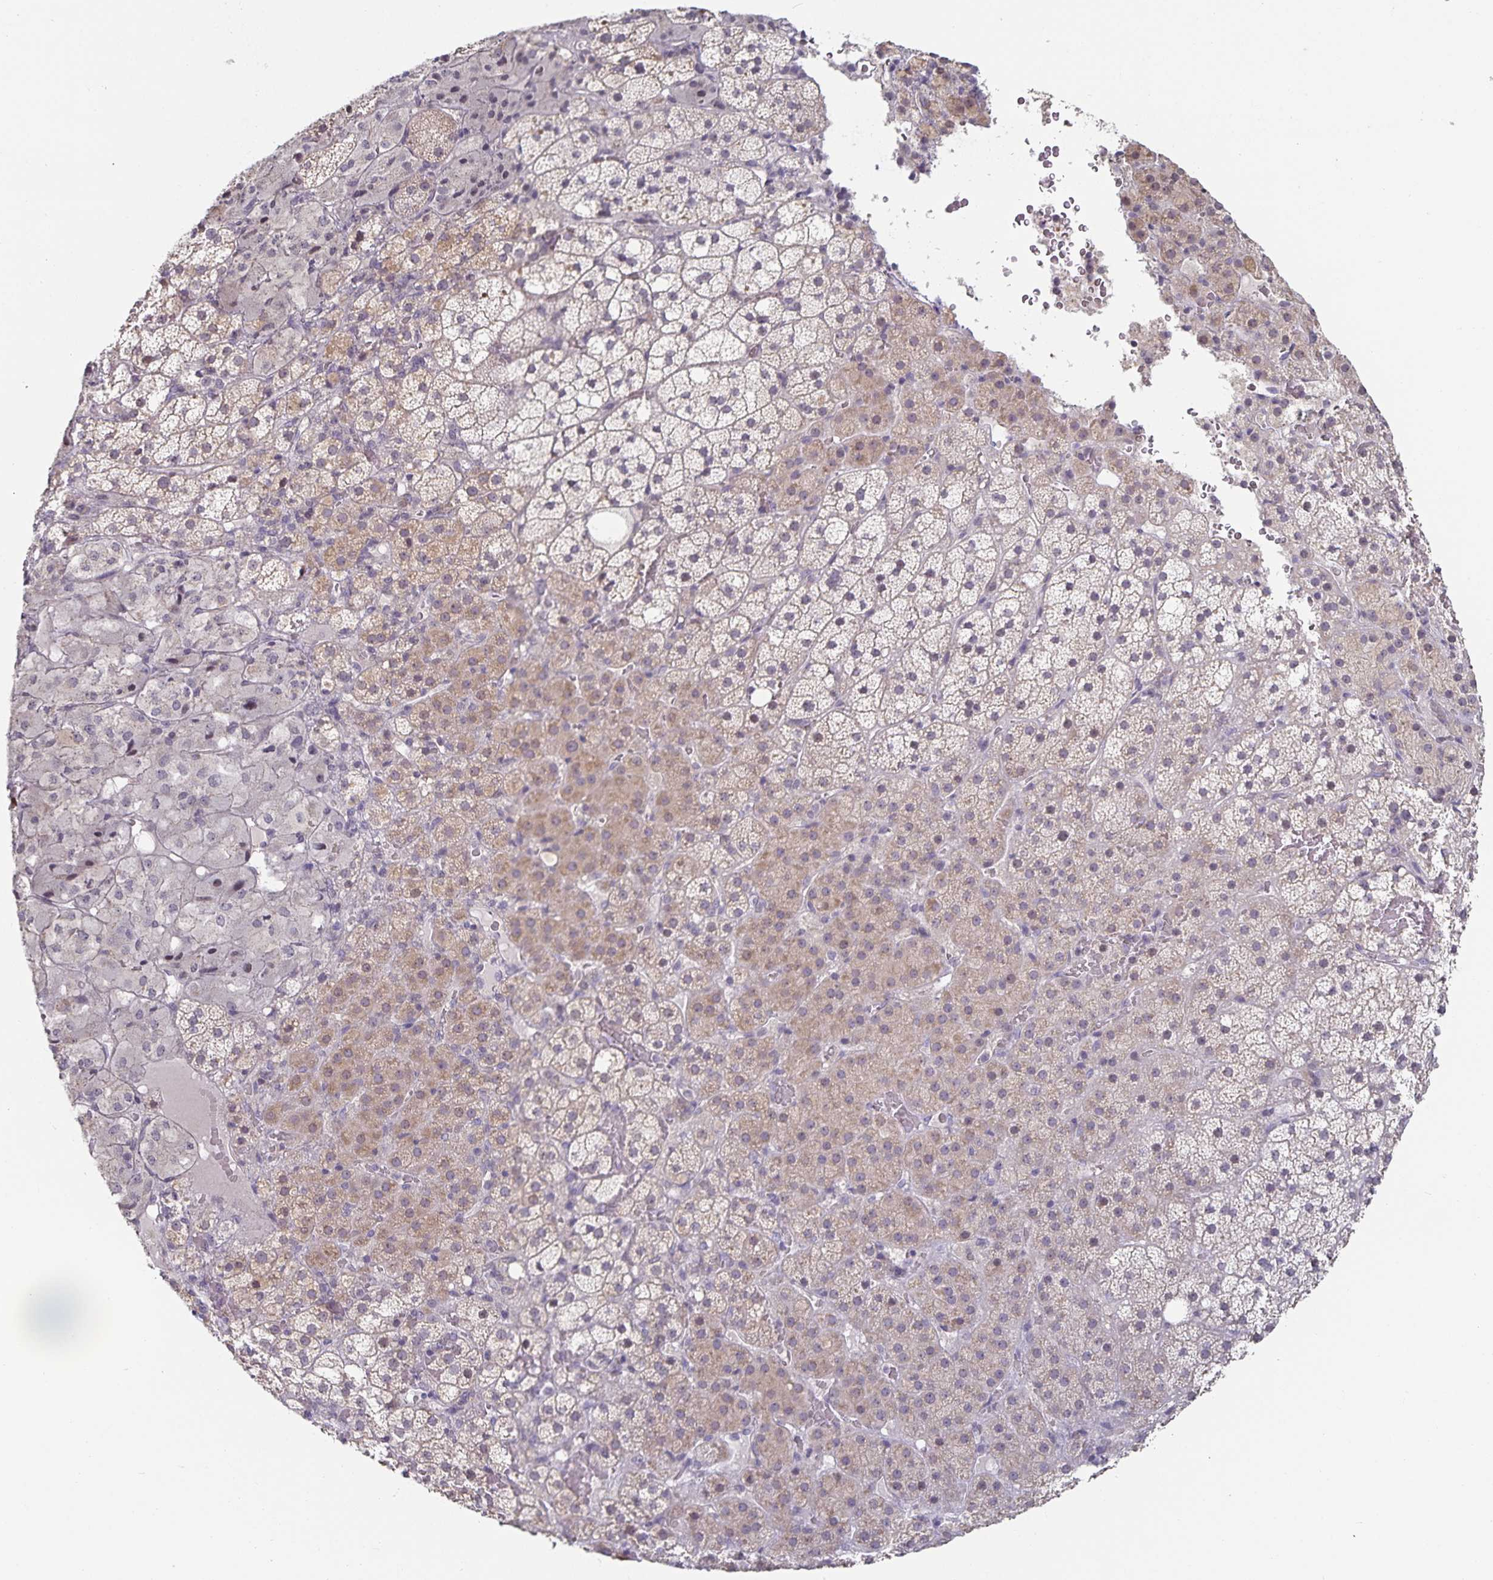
{"staining": {"intensity": "weak", "quantity": "25%-75%", "location": "cytoplasmic/membranous"}, "tissue": "adrenal gland", "cell_type": "Glandular cells", "image_type": "normal", "snomed": [{"axis": "morphology", "description": "Normal tissue, NOS"}, {"axis": "topography", "description": "Adrenal gland"}], "caption": "High-magnification brightfield microscopy of unremarkable adrenal gland stained with DAB (brown) and counterstained with hematoxylin (blue). glandular cells exhibit weak cytoplasmic/membranous staining is appreciated in about25%-75% of cells.", "gene": "DNAH9", "patient": {"sex": "male", "age": 53}}